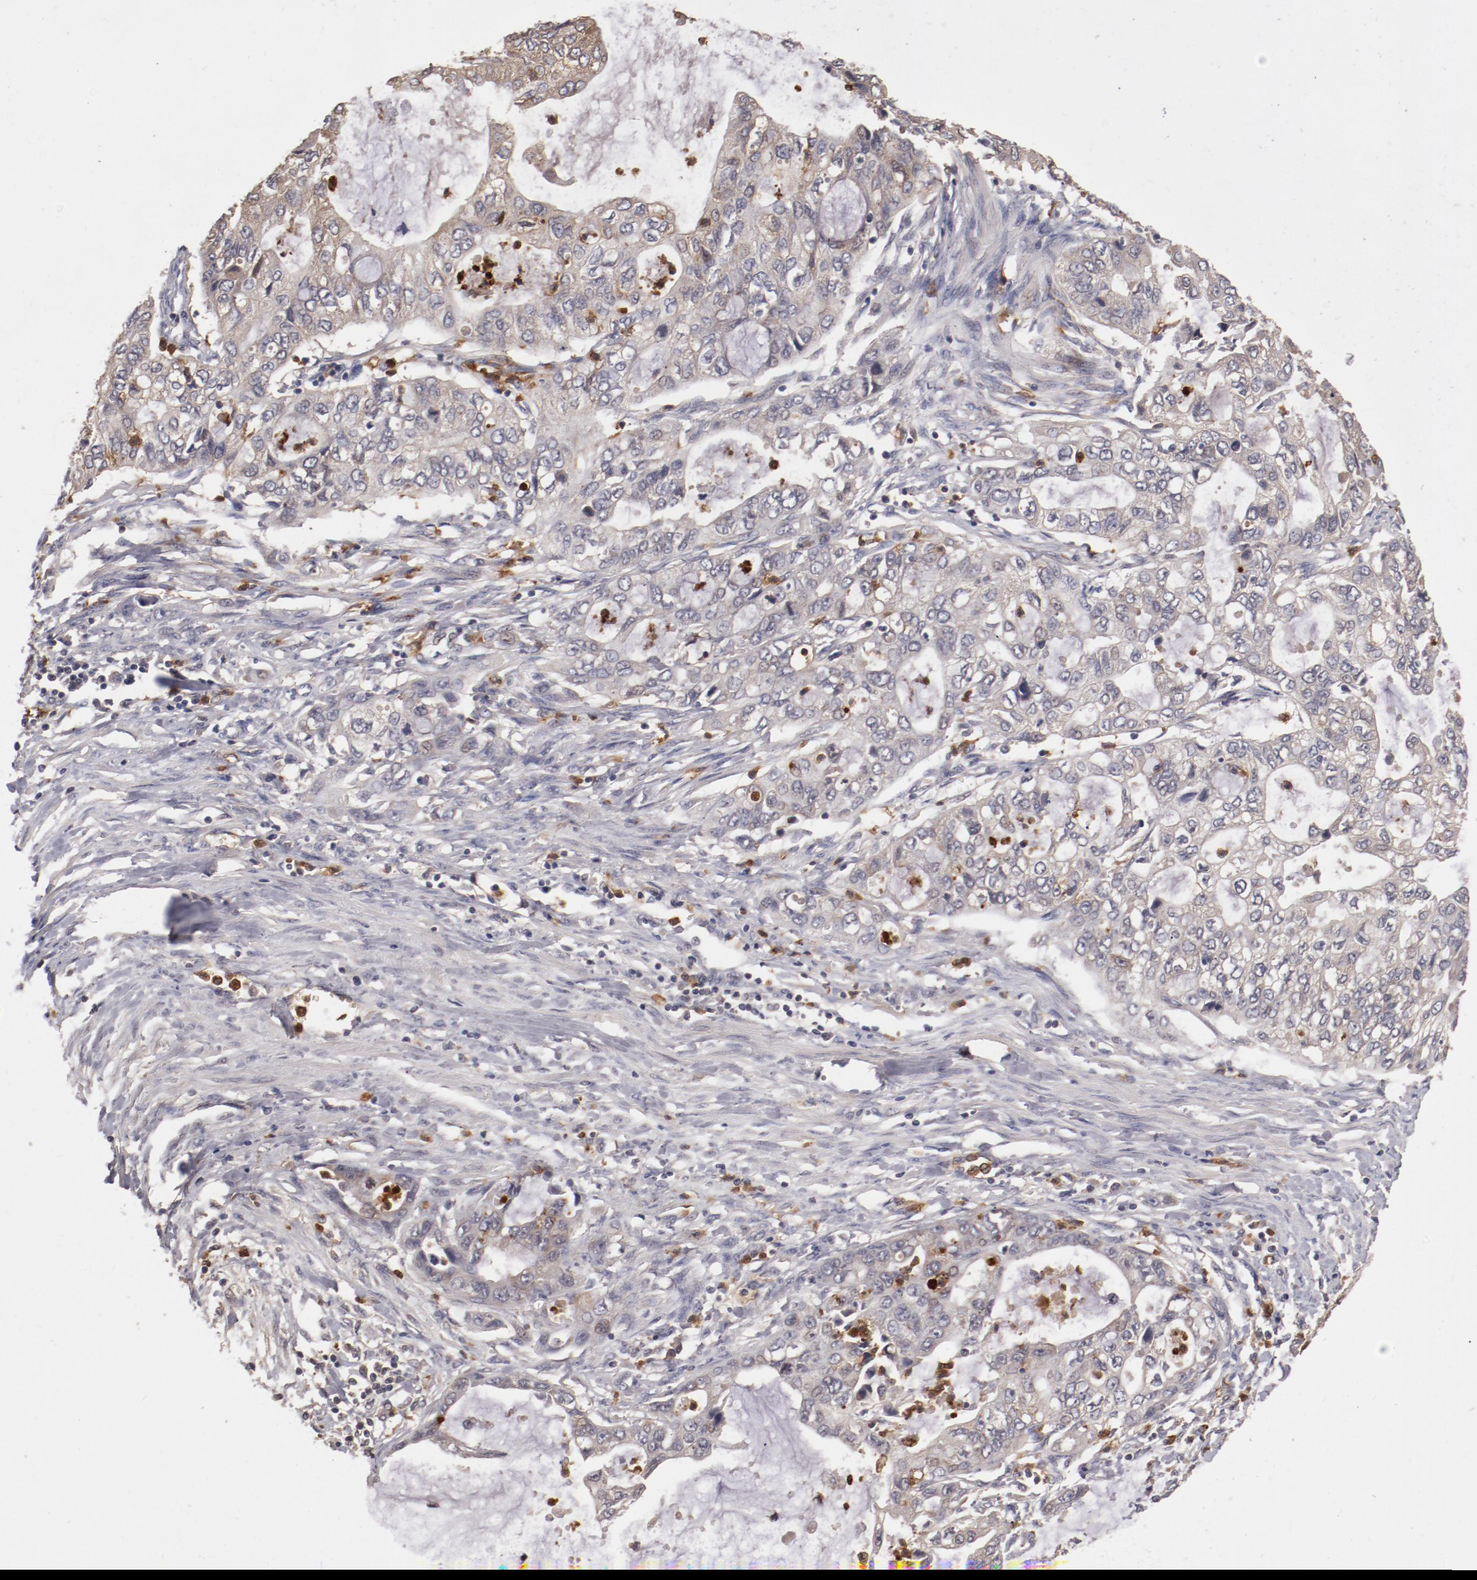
{"staining": {"intensity": "weak", "quantity": "<25%", "location": "cytoplasmic/membranous"}, "tissue": "stomach cancer", "cell_type": "Tumor cells", "image_type": "cancer", "snomed": [{"axis": "morphology", "description": "Adenocarcinoma, NOS"}, {"axis": "topography", "description": "Stomach, upper"}], "caption": "Tumor cells show no significant staining in stomach cancer.", "gene": "CP", "patient": {"sex": "female", "age": 52}}